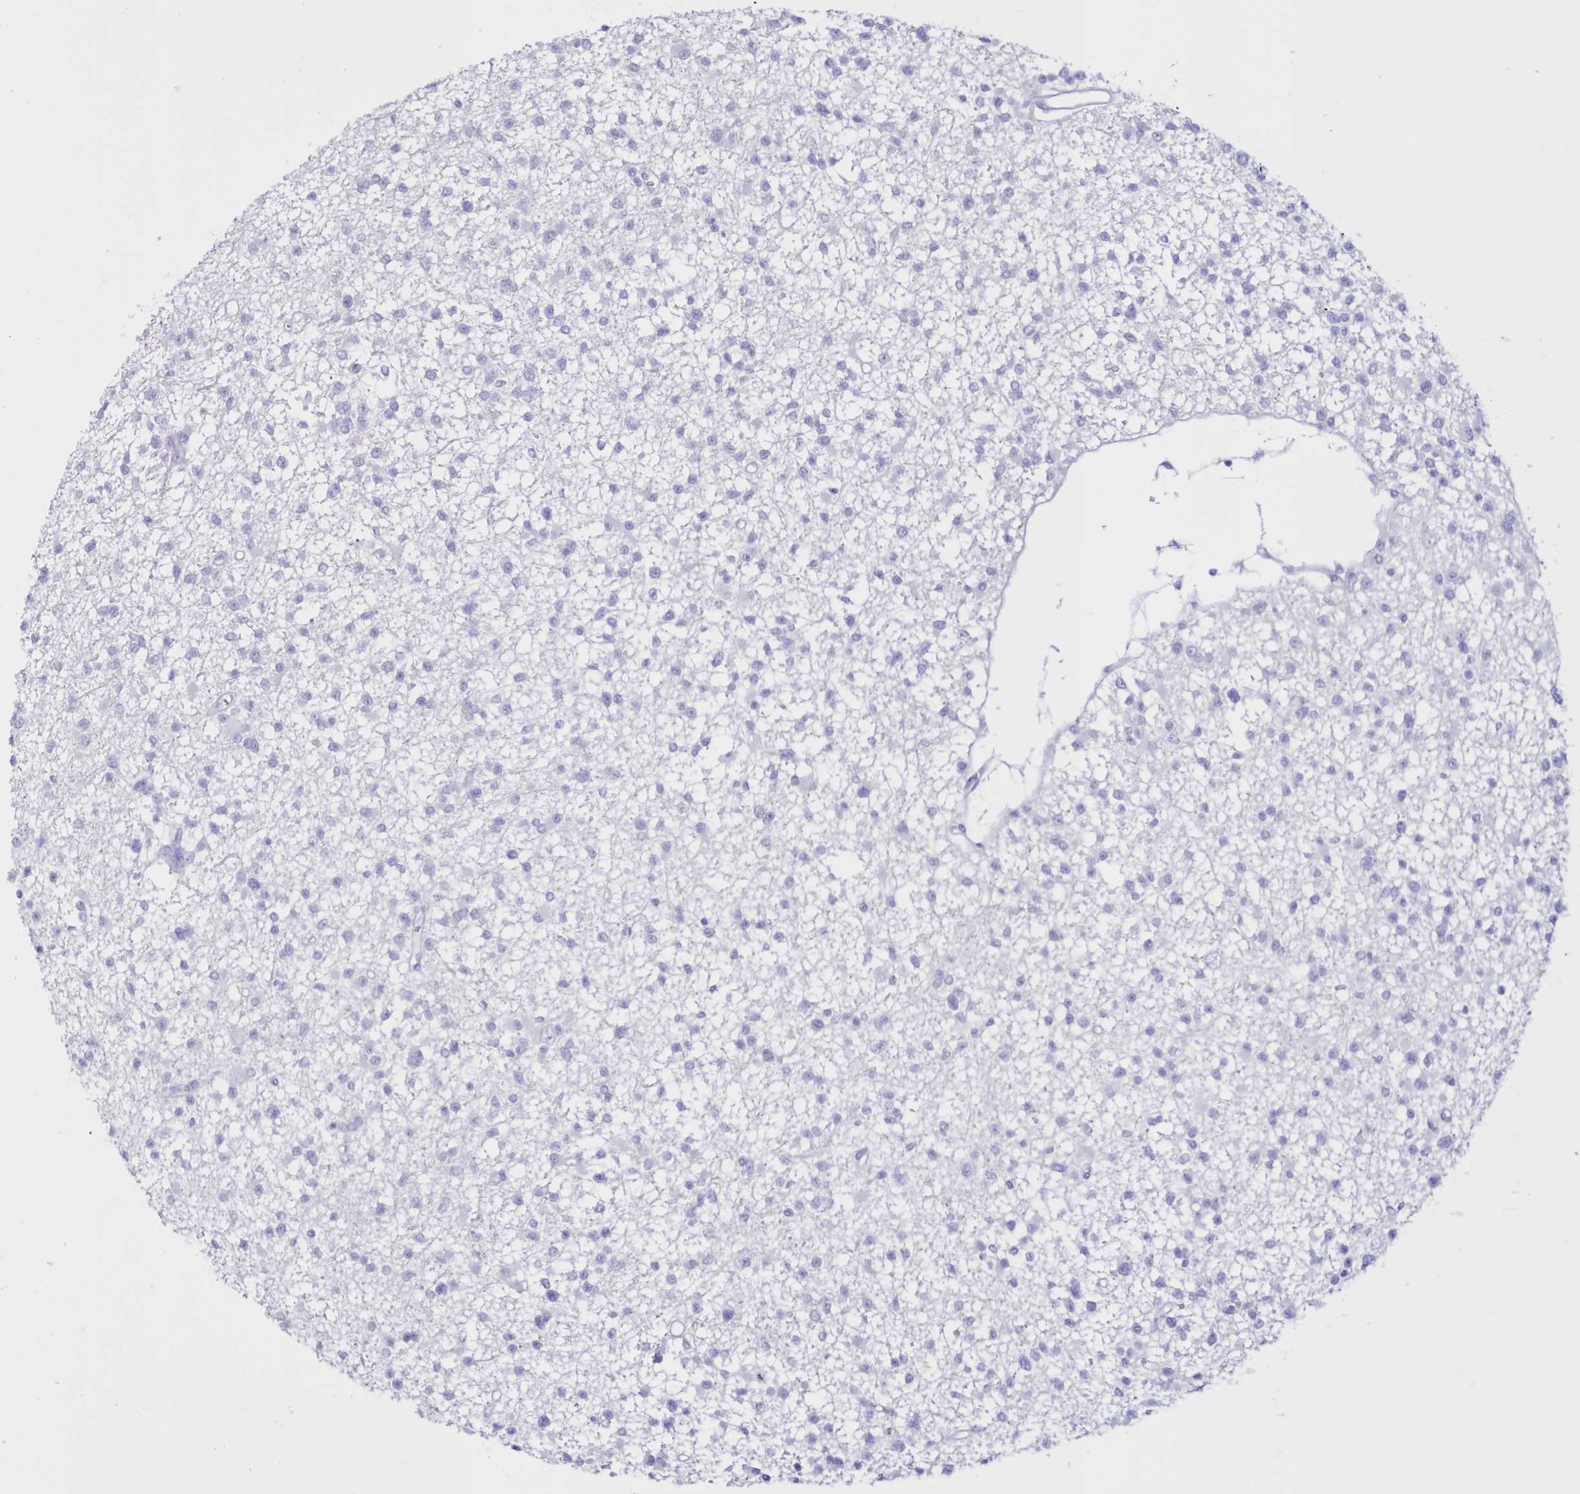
{"staining": {"intensity": "negative", "quantity": "none", "location": "none"}, "tissue": "glioma", "cell_type": "Tumor cells", "image_type": "cancer", "snomed": [{"axis": "morphology", "description": "Glioma, malignant, Low grade"}, {"axis": "topography", "description": "Brain"}], "caption": "High magnification brightfield microscopy of glioma stained with DAB (3,3'-diaminobenzidine) (brown) and counterstained with hematoxylin (blue): tumor cells show no significant positivity.", "gene": "CYP3A4", "patient": {"sex": "female", "age": 22}}